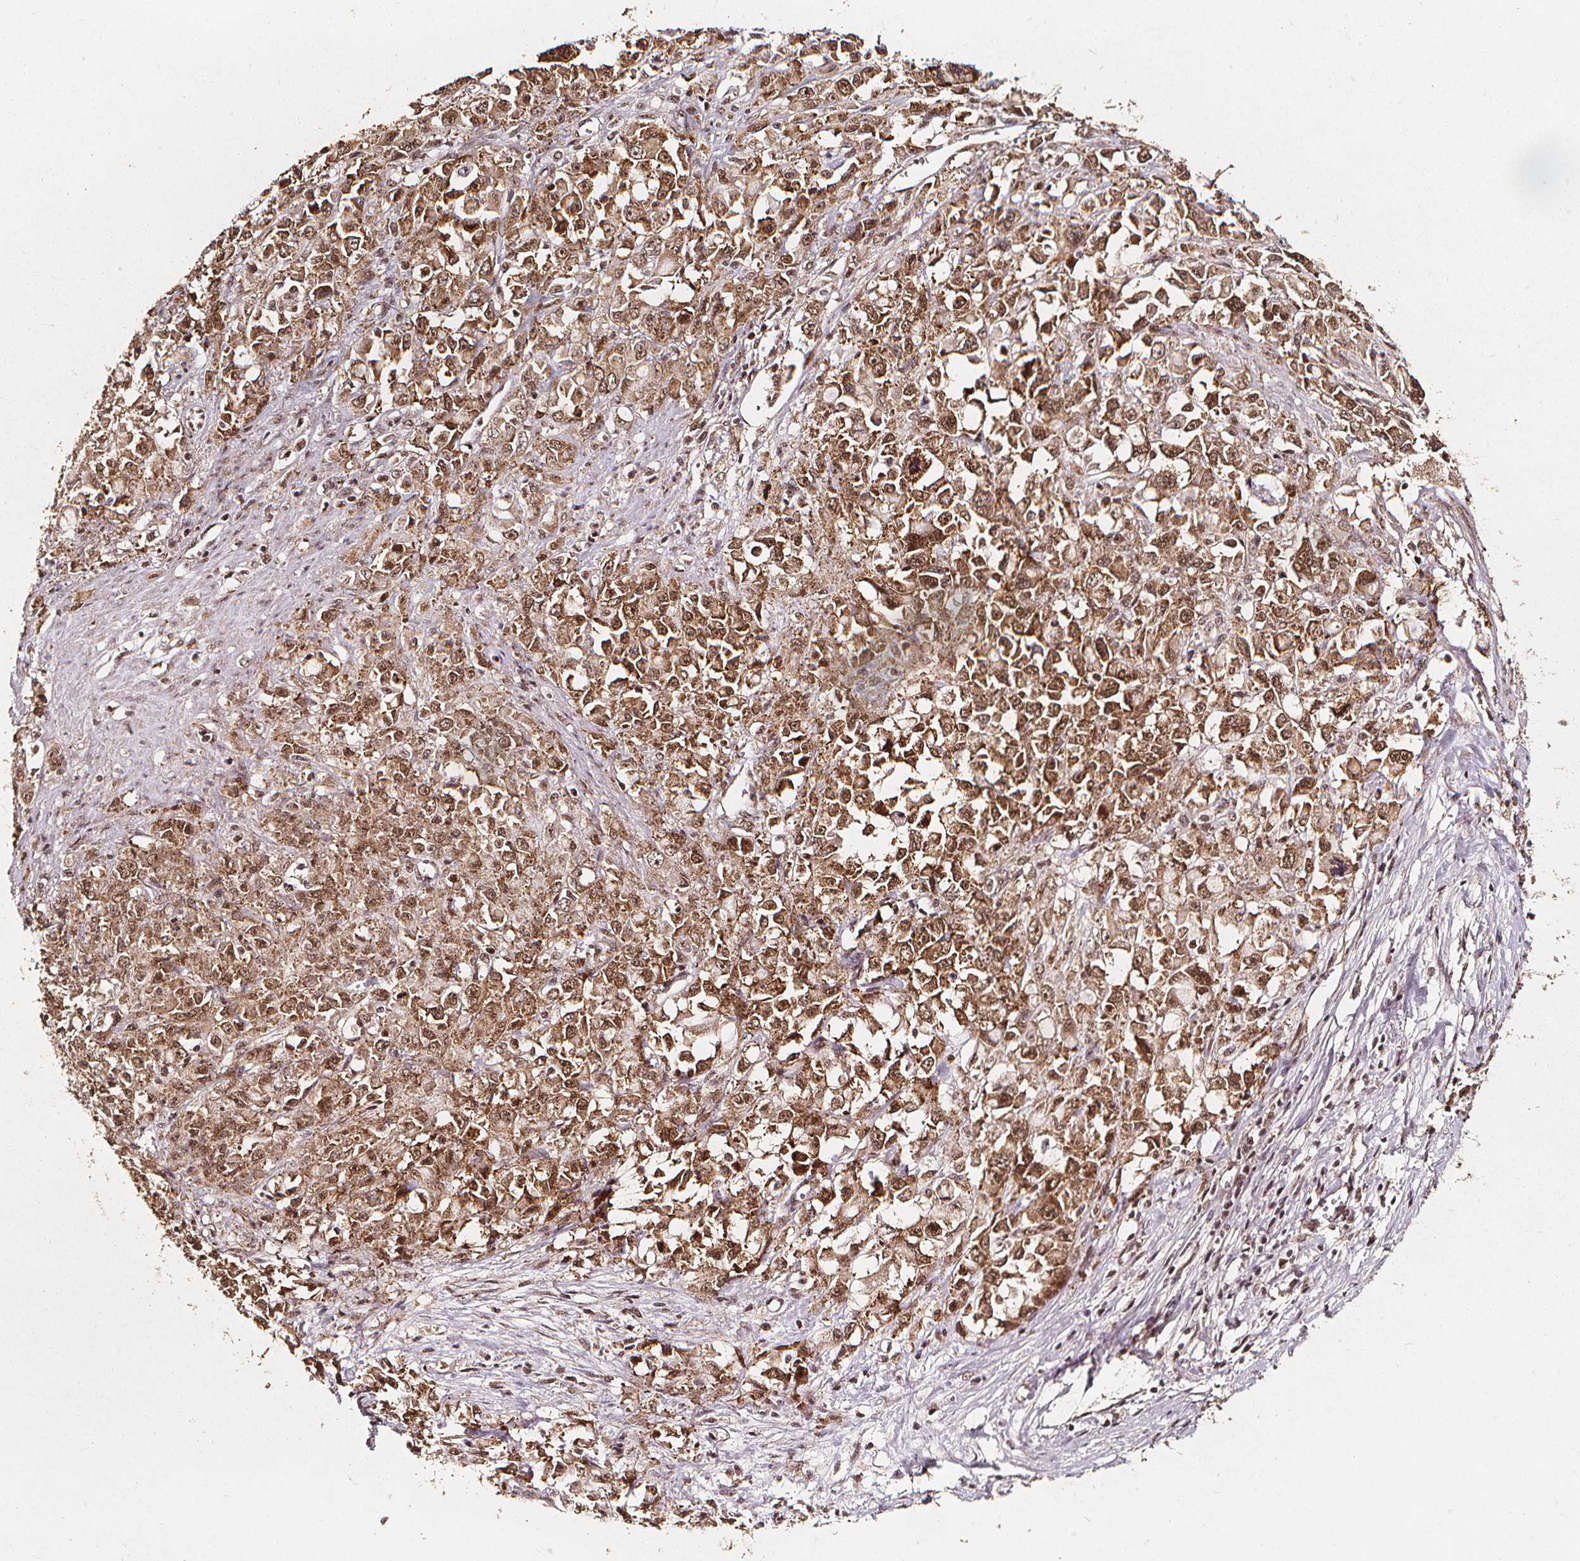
{"staining": {"intensity": "moderate", "quantity": ">75%", "location": "cytoplasmic/membranous,nuclear"}, "tissue": "stomach cancer", "cell_type": "Tumor cells", "image_type": "cancer", "snomed": [{"axis": "morphology", "description": "Adenocarcinoma, NOS"}, {"axis": "topography", "description": "Stomach"}], "caption": "Stomach cancer stained for a protein (brown) exhibits moderate cytoplasmic/membranous and nuclear positive expression in approximately >75% of tumor cells.", "gene": "SMN1", "patient": {"sex": "female", "age": 76}}